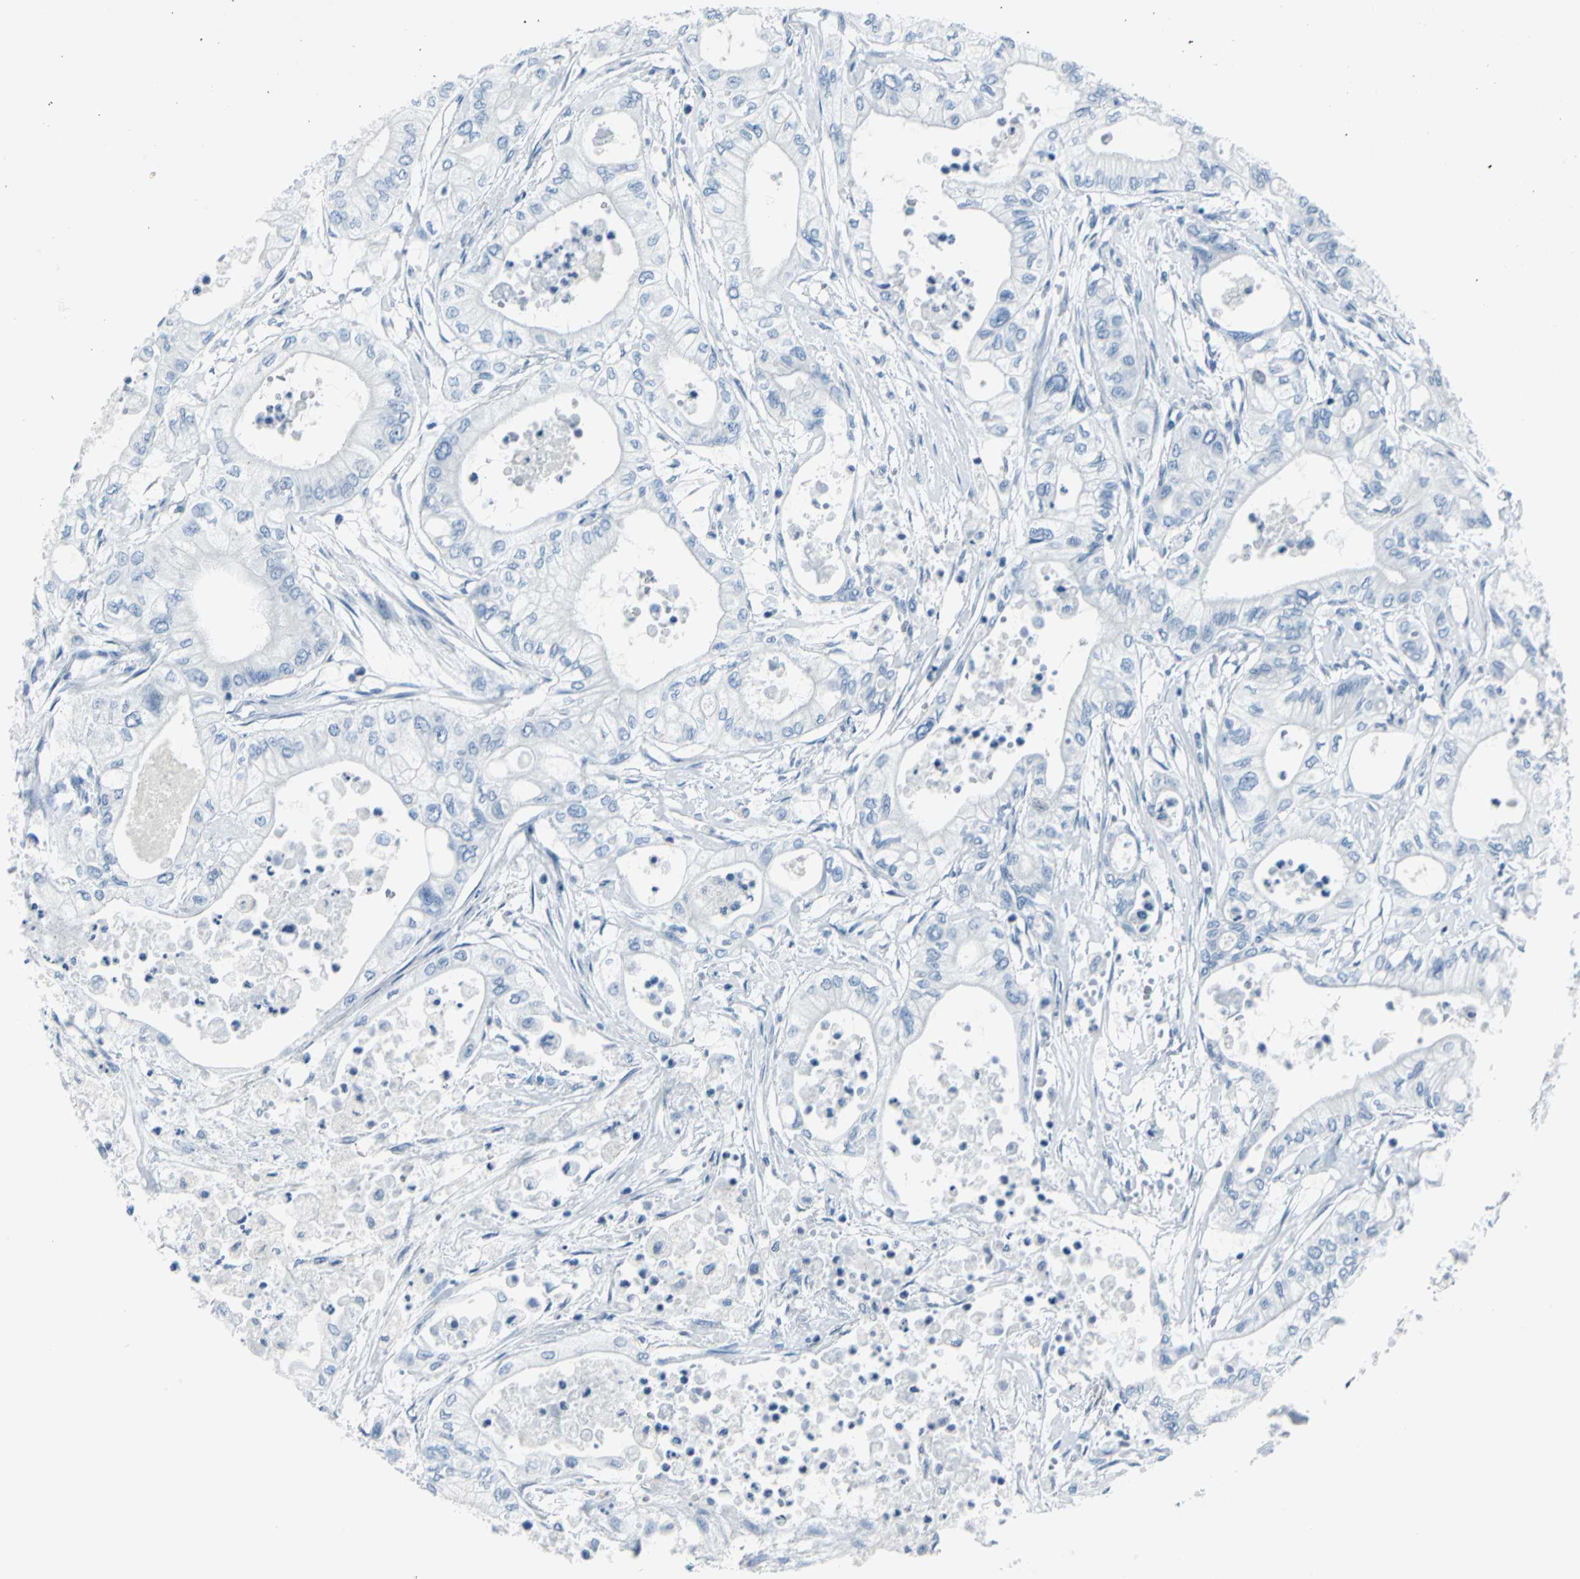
{"staining": {"intensity": "negative", "quantity": "none", "location": "none"}, "tissue": "pancreatic cancer", "cell_type": "Tumor cells", "image_type": "cancer", "snomed": [{"axis": "morphology", "description": "Adenocarcinoma, NOS"}, {"axis": "topography", "description": "Pancreas"}], "caption": "DAB (3,3'-diaminobenzidine) immunohistochemical staining of pancreatic cancer reveals no significant expression in tumor cells.", "gene": "CYB5A", "patient": {"sex": "male", "age": 79}}